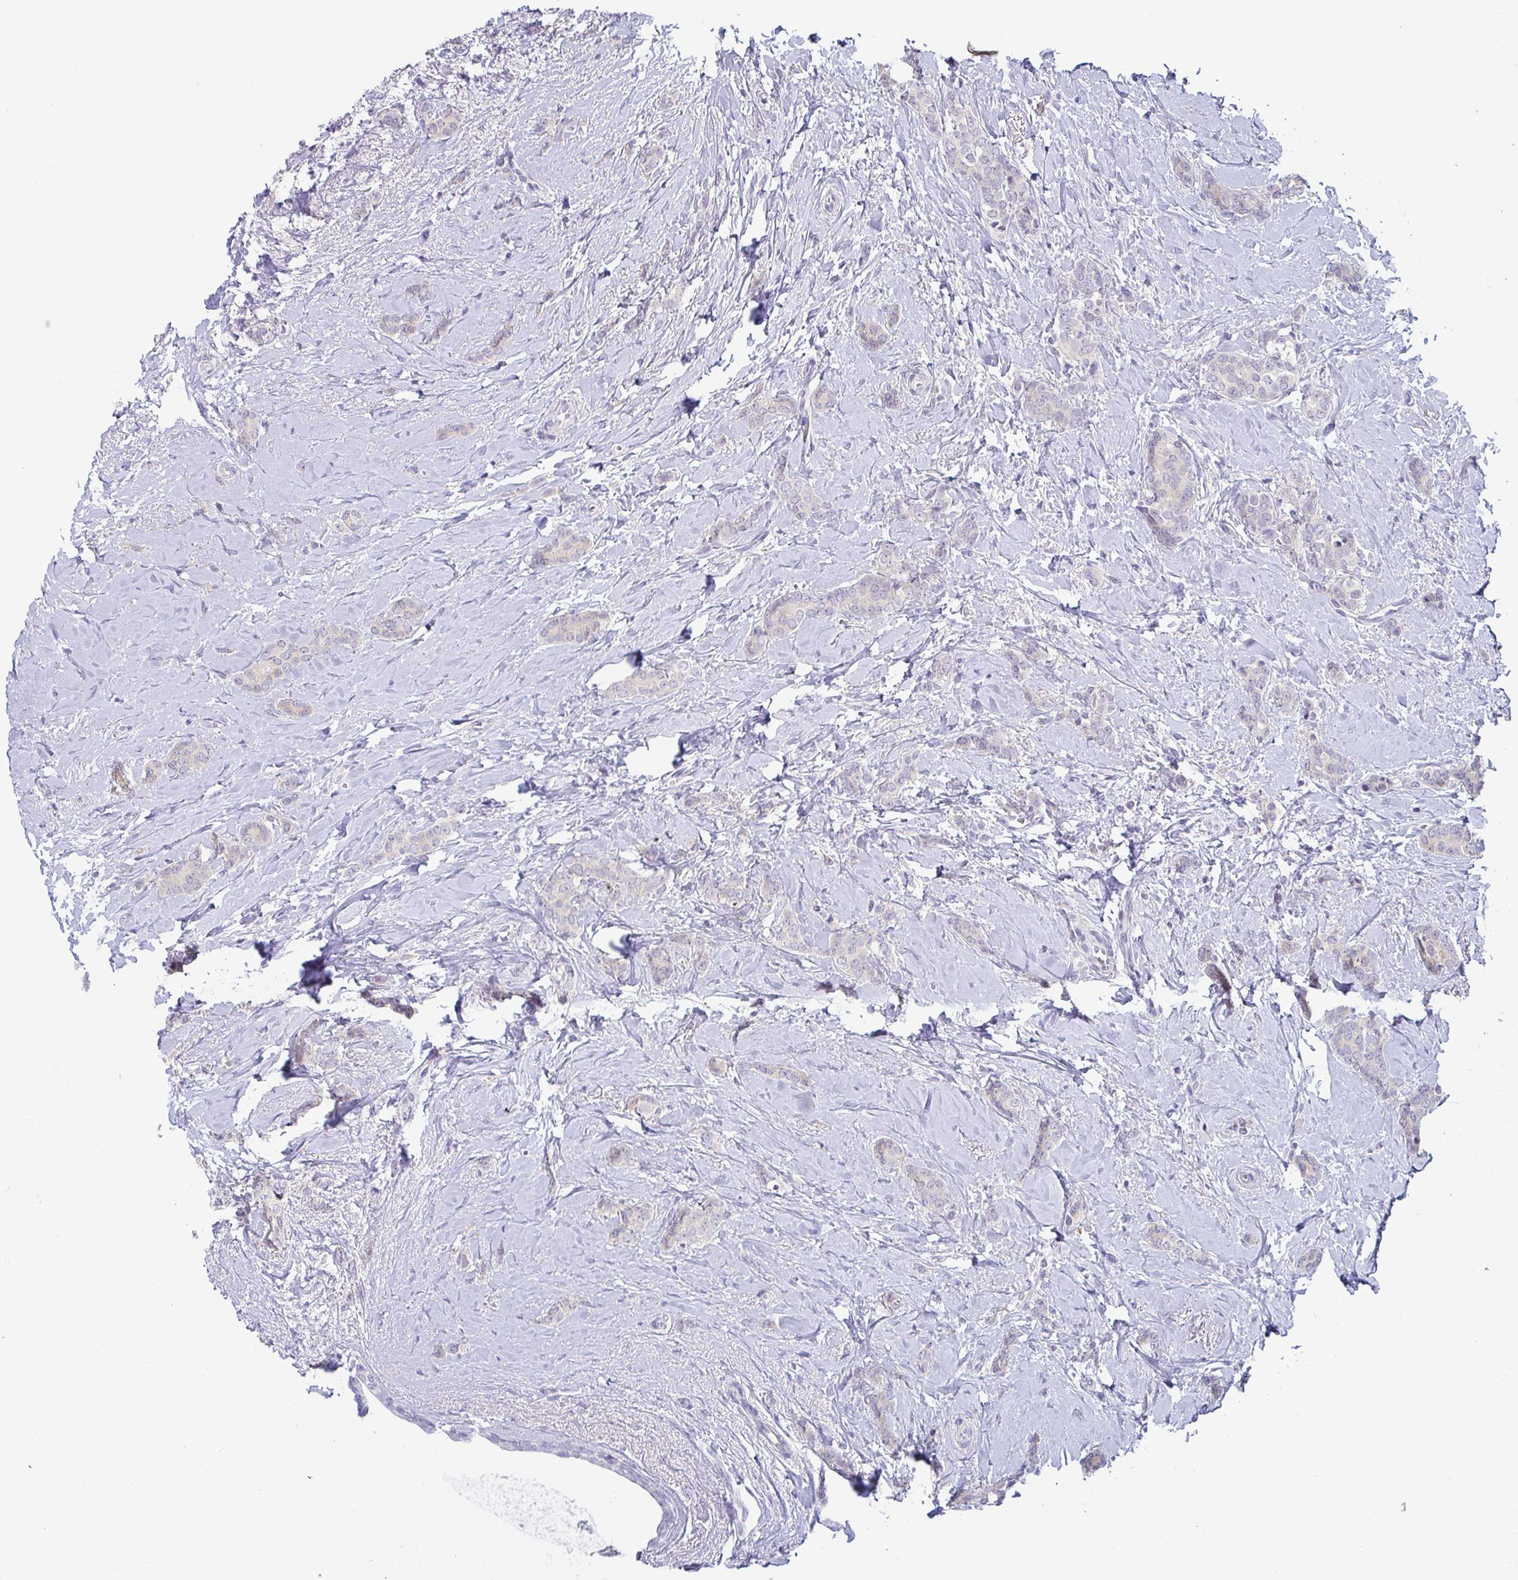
{"staining": {"intensity": "weak", "quantity": "<25%", "location": "cytoplasmic/membranous"}, "tissue": "breast cancer", "cell_type": "Tumor cells", "image_type": "cancer", "snomed": [{"axis": "morphology", "description": "Normal tissue, NOS"}, {"axis": "morphology", "description": "Duct carcinoma"}, {"axis": "topography", "description": "Breast"}], "caption": "IHC image of human breast intraductal carcinoma stained for a protein (brown), which shows no expression in tumor cells.", "gene": "GSTM1", "patient": {"sex": "female", "age": 77}}